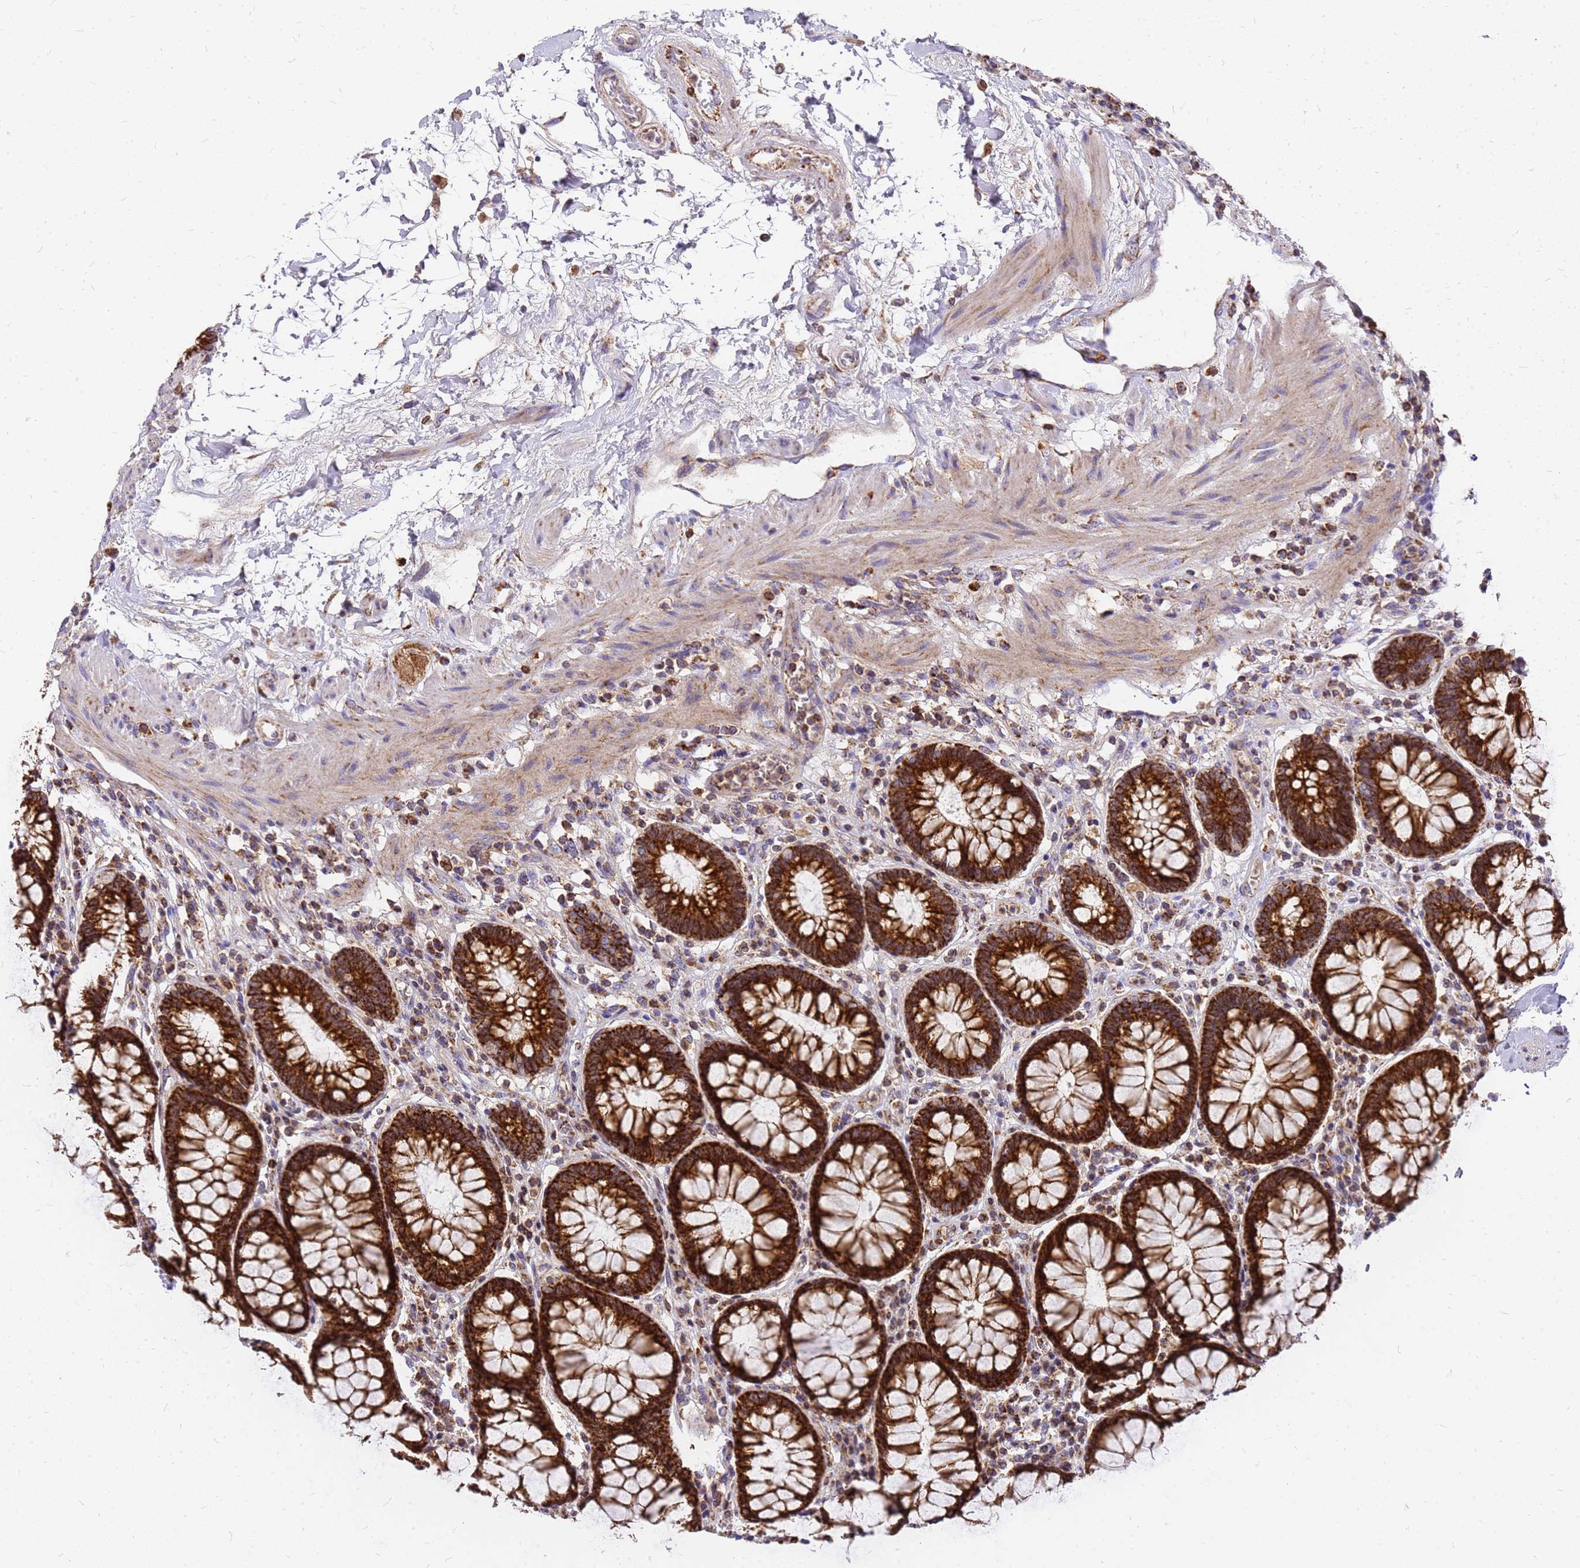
{"staining": {"intensity": "strong", "quantity": ">75%", "location": "cytoplasmic/membranous"}, "tissue": "rectum", "cell_type": "Glandular cells", "image_type": "normal", "snomed": [{"axis": "morphology", "description": "Normal tissue, NOS"}, {"axis": "topography", "description": "Rectum"}], "caption": "Glandular cells exhibit high levels of strong cytoplasmic/membranous positivity in approximately >75% of cells in benign rectum.", "gene": "MRPS26", "patient": {"sex": "male", "age": 64}}